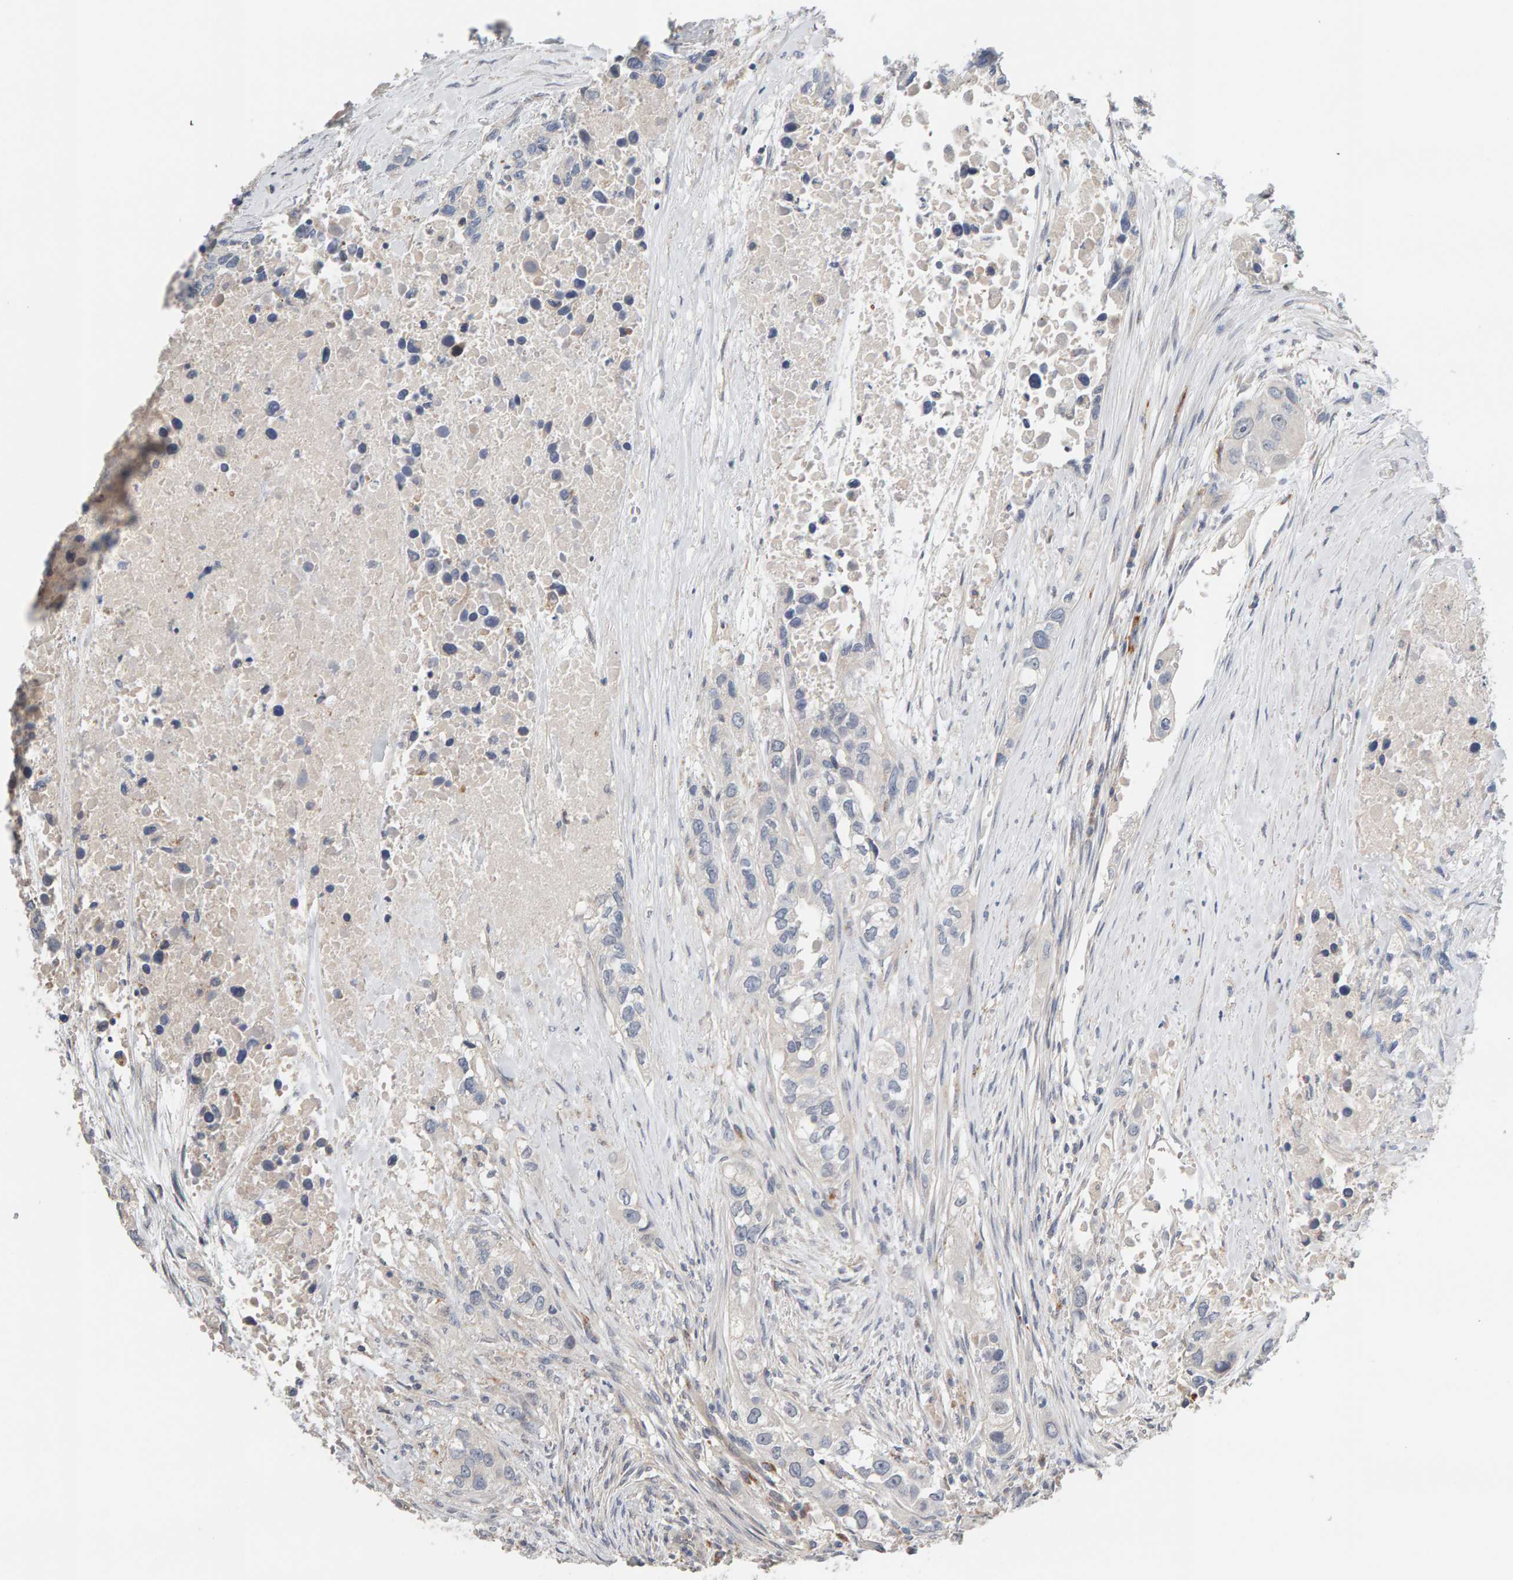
{"staining": {"intensity": "negative", "quantity": "none", "location": "none"}, "tissue": "urothelial cancer", "cell_type": "Tumor cells", "image_type": "cancer", "snomed": [{"axis": "morphology", "description": "Urothelial carcinoma, High grade"}, {"axis": "topography", "description": "Urinary bladder"}], "caption": "Immunohistochemical staining of human urothelial cancer displays no significant staining in tumor cells.", "gene": "IPPK", "patient": {"sex": "female", "age": 80}}